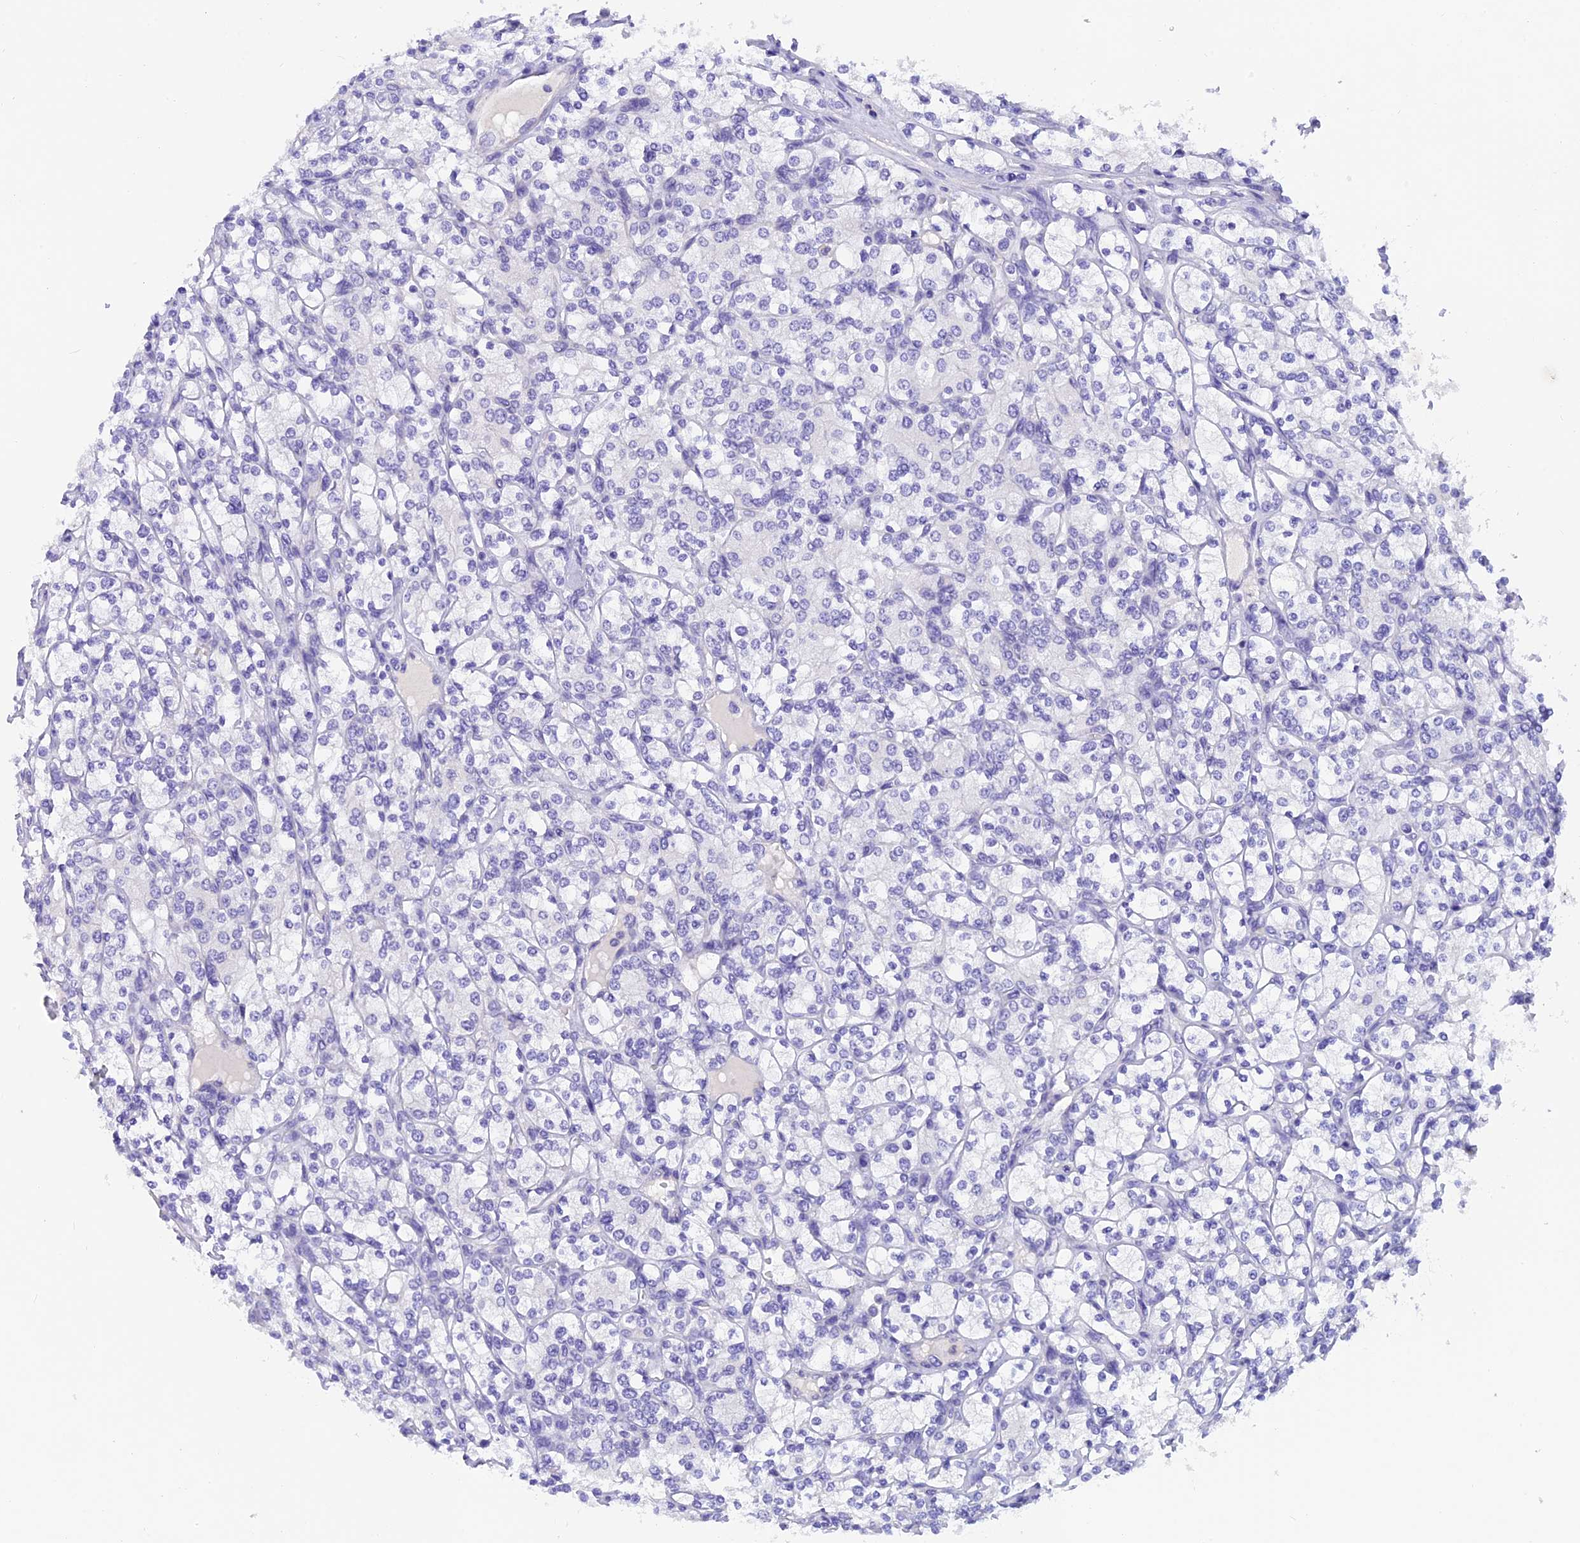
{"staining": {"intensity": "negative", "quantity": "none", "location": "none"}, "tissue": "renal cancer", "cell_type": "Tumor cells", "image_type": "cancer", "snomed": [{"axis": "morphology", "description": "Adenocarcinoma, NOS"}, {"axis": "topography", "description": "Kidney"}], "caption": "This is an immunohistochemistry (IHC) photomicrograph of human renal cancer (adenocarcinoma). There is no expression in tumor cells.", "gene": "C17orf67", "patient": {"sex": "male", "age": 77}}